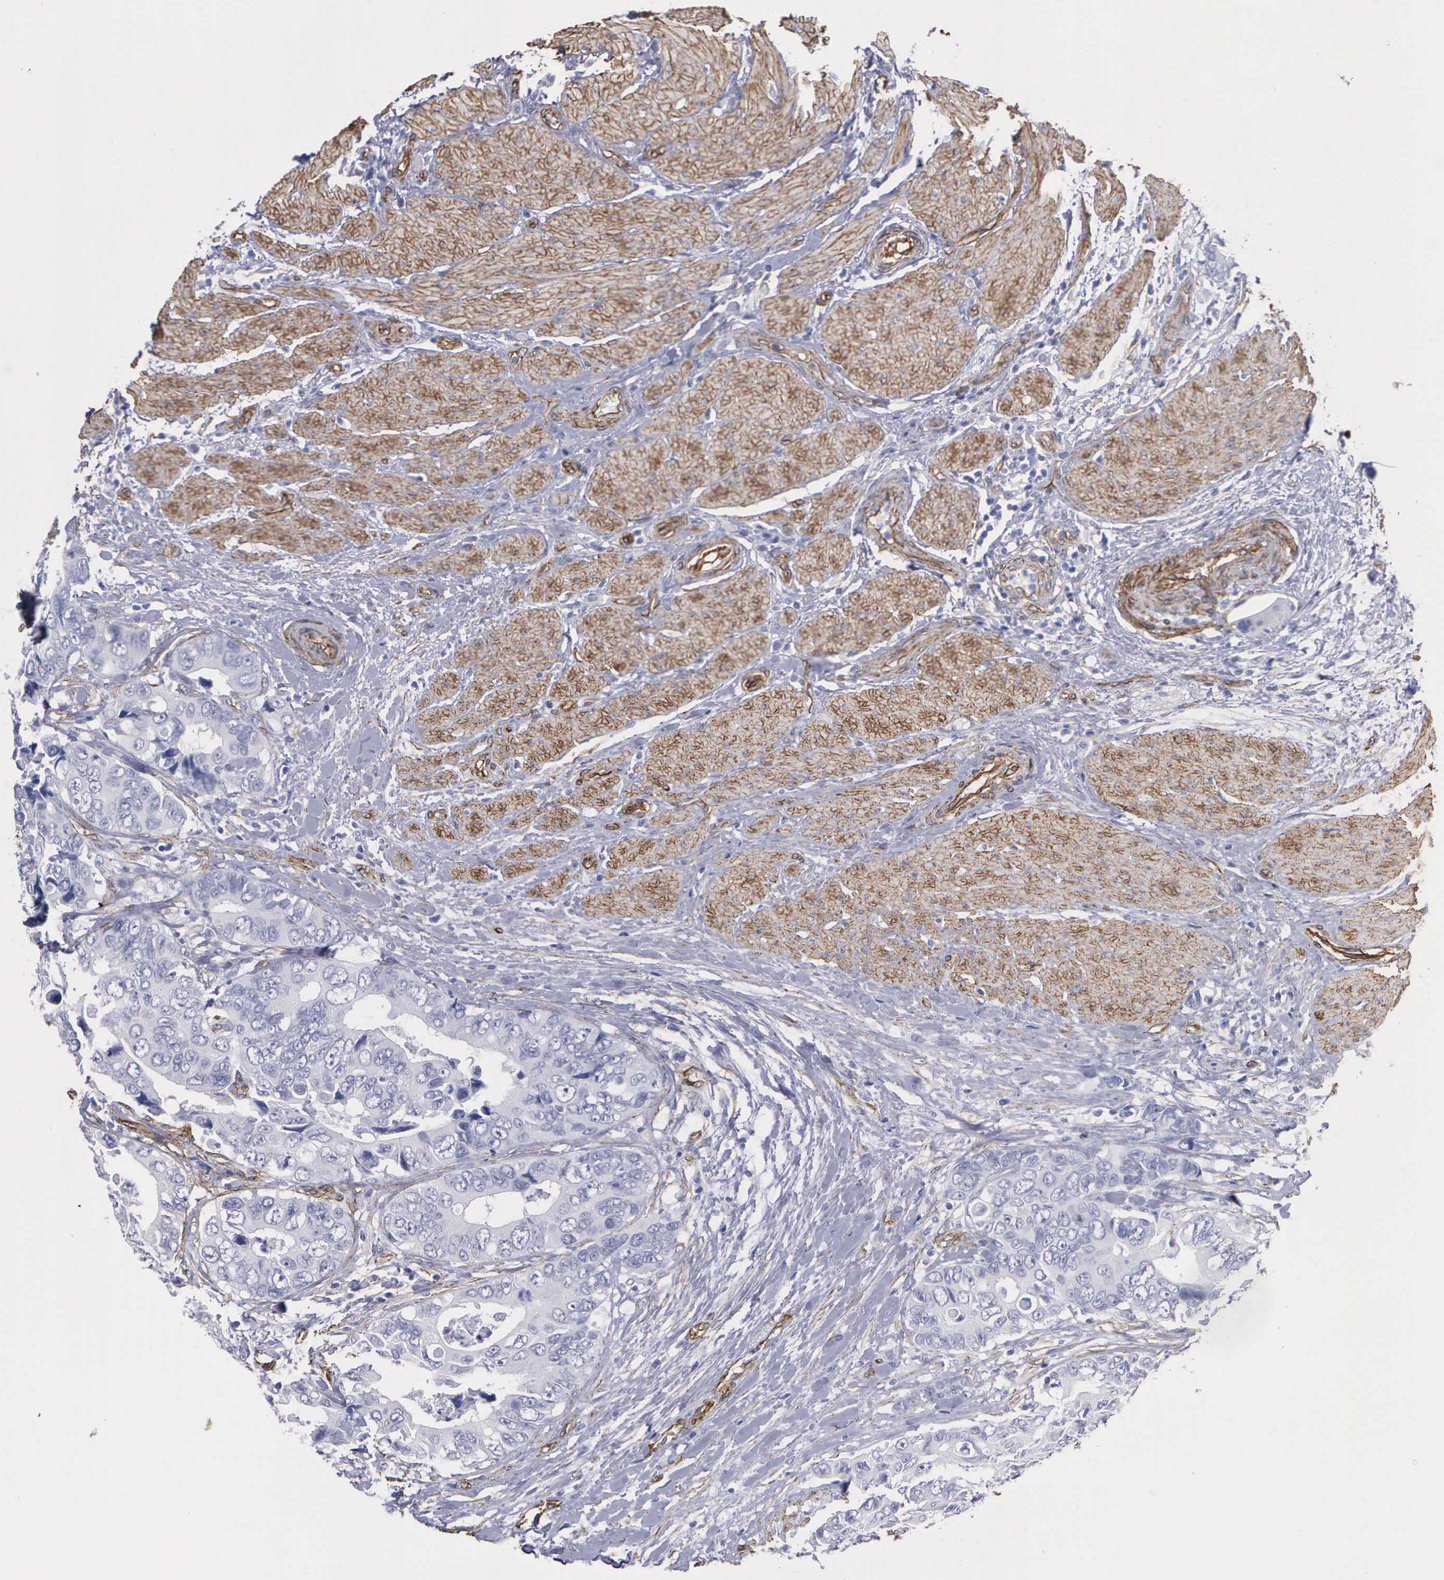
{"staining": {"intensity": "negative", "quantity": "none", "location": "none"}, "tissue": "colorectal cancer", "cell_type": "Tumor cells", "image_type": "cancer", "snomed": [{"axis": "morphology", "description": "Adenocarcinoma, NOS"}, {"axis": "topography", "description": "Rectum"}], "caption": "Immunohistochemistry micrograph of neoplastic tissue: human colorectal cancer stained with DAB (3,3'-diaminobenzidine) exhibits no significant protein expression in tumor cells.", "gene": "MAGEB10", "patient": {"sex": "female", "age": 67}}